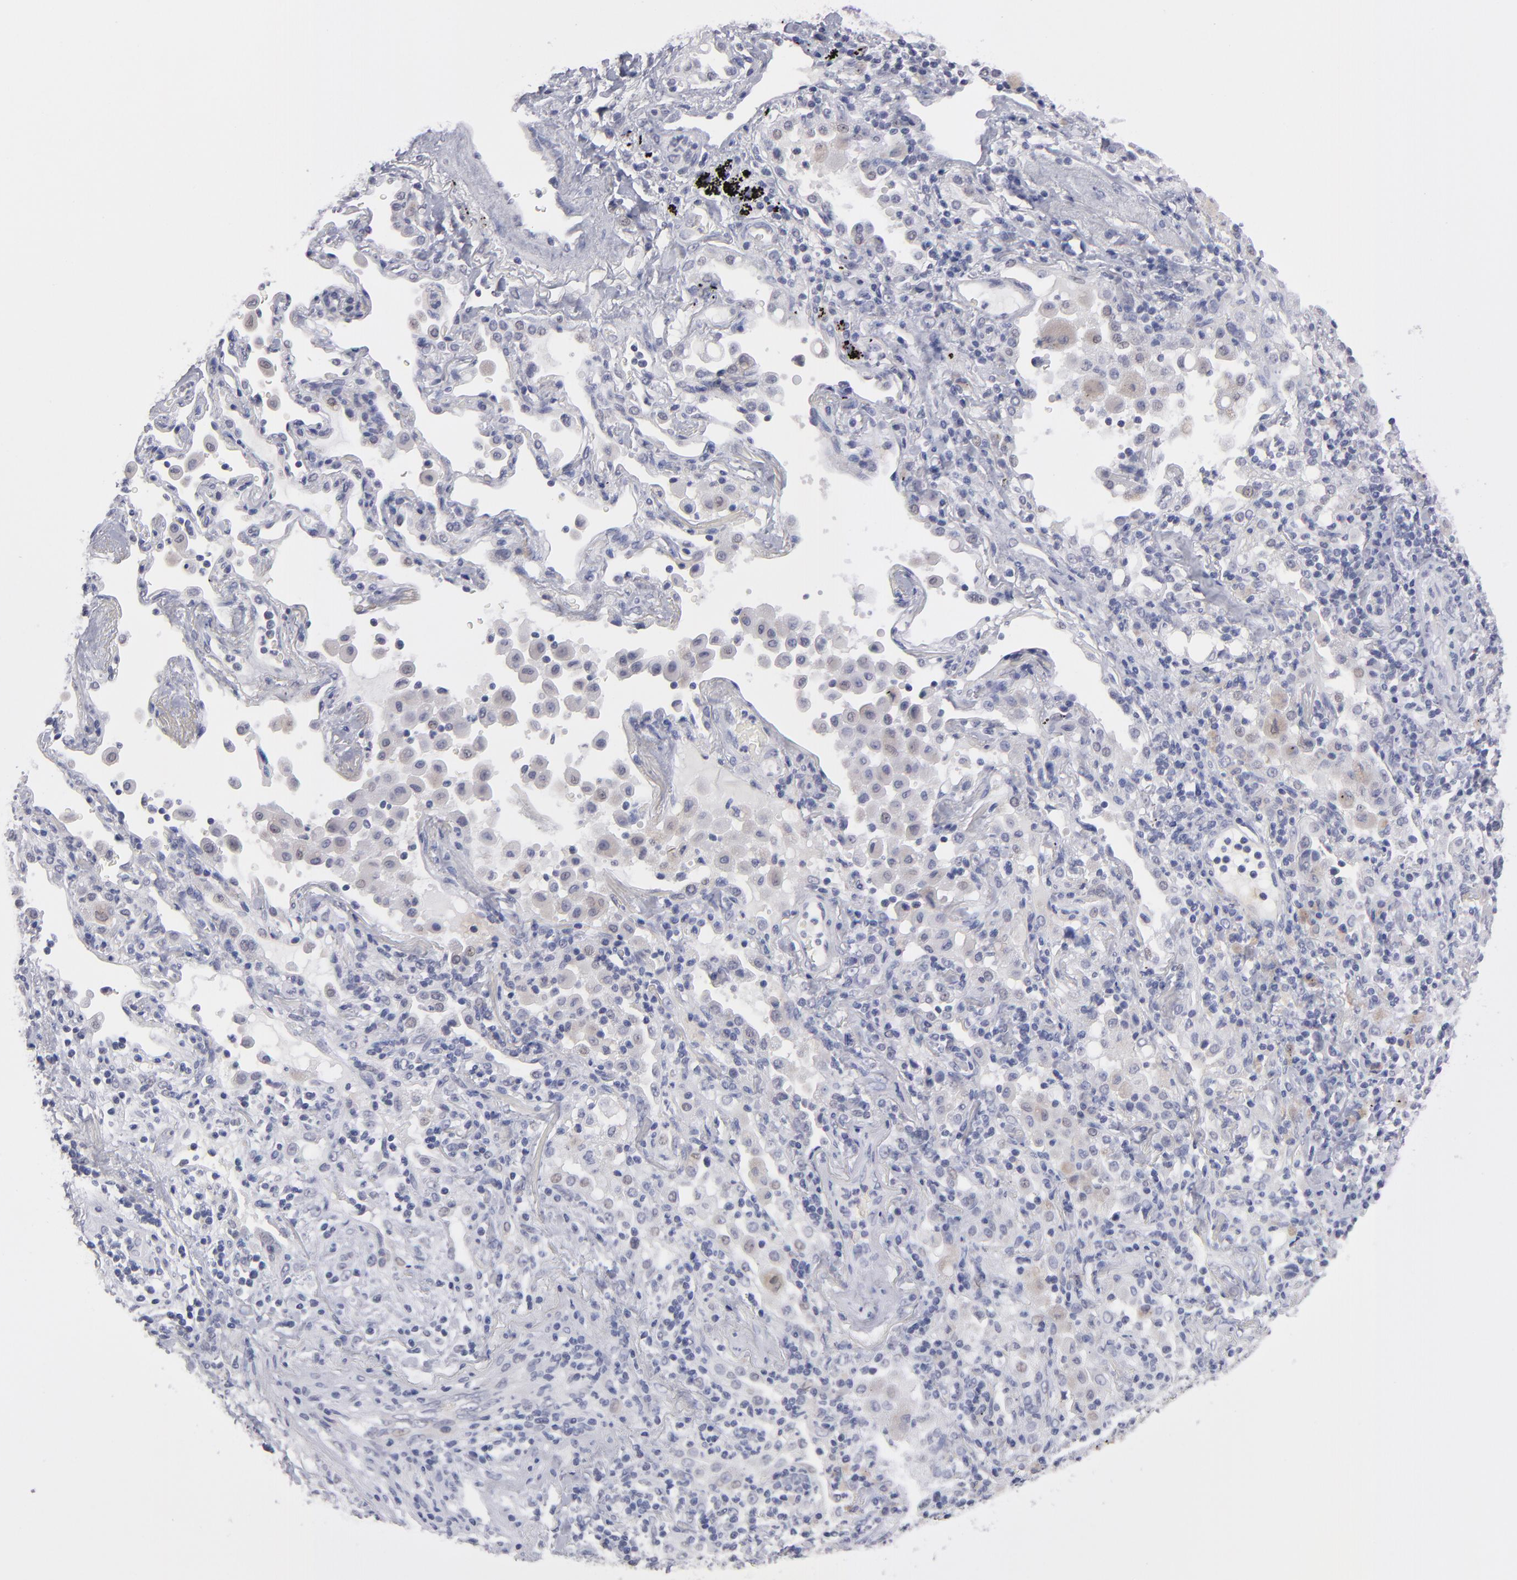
{"staining": {"intensity": "weak", "quantity": "<25%", "location": "cytoplasmic/membranous,nuclear"}, "tissue": "lung cancer", "cell_type": "Tumor cells", "image_type": "cancer", "snomed": [{"axis": "morphology", "description": "Squamous cell carcinoma, NOS"}, {"axis": "topography", "description": "Lung"}], "caption": "Lung squamous cell carcinoma was stained to show a protein in brown. There is no significant staining in tumor cells. Nuclei are stained in blue.", "gene": "TEX11", "patient": {"sex": "female", "age": 67}}